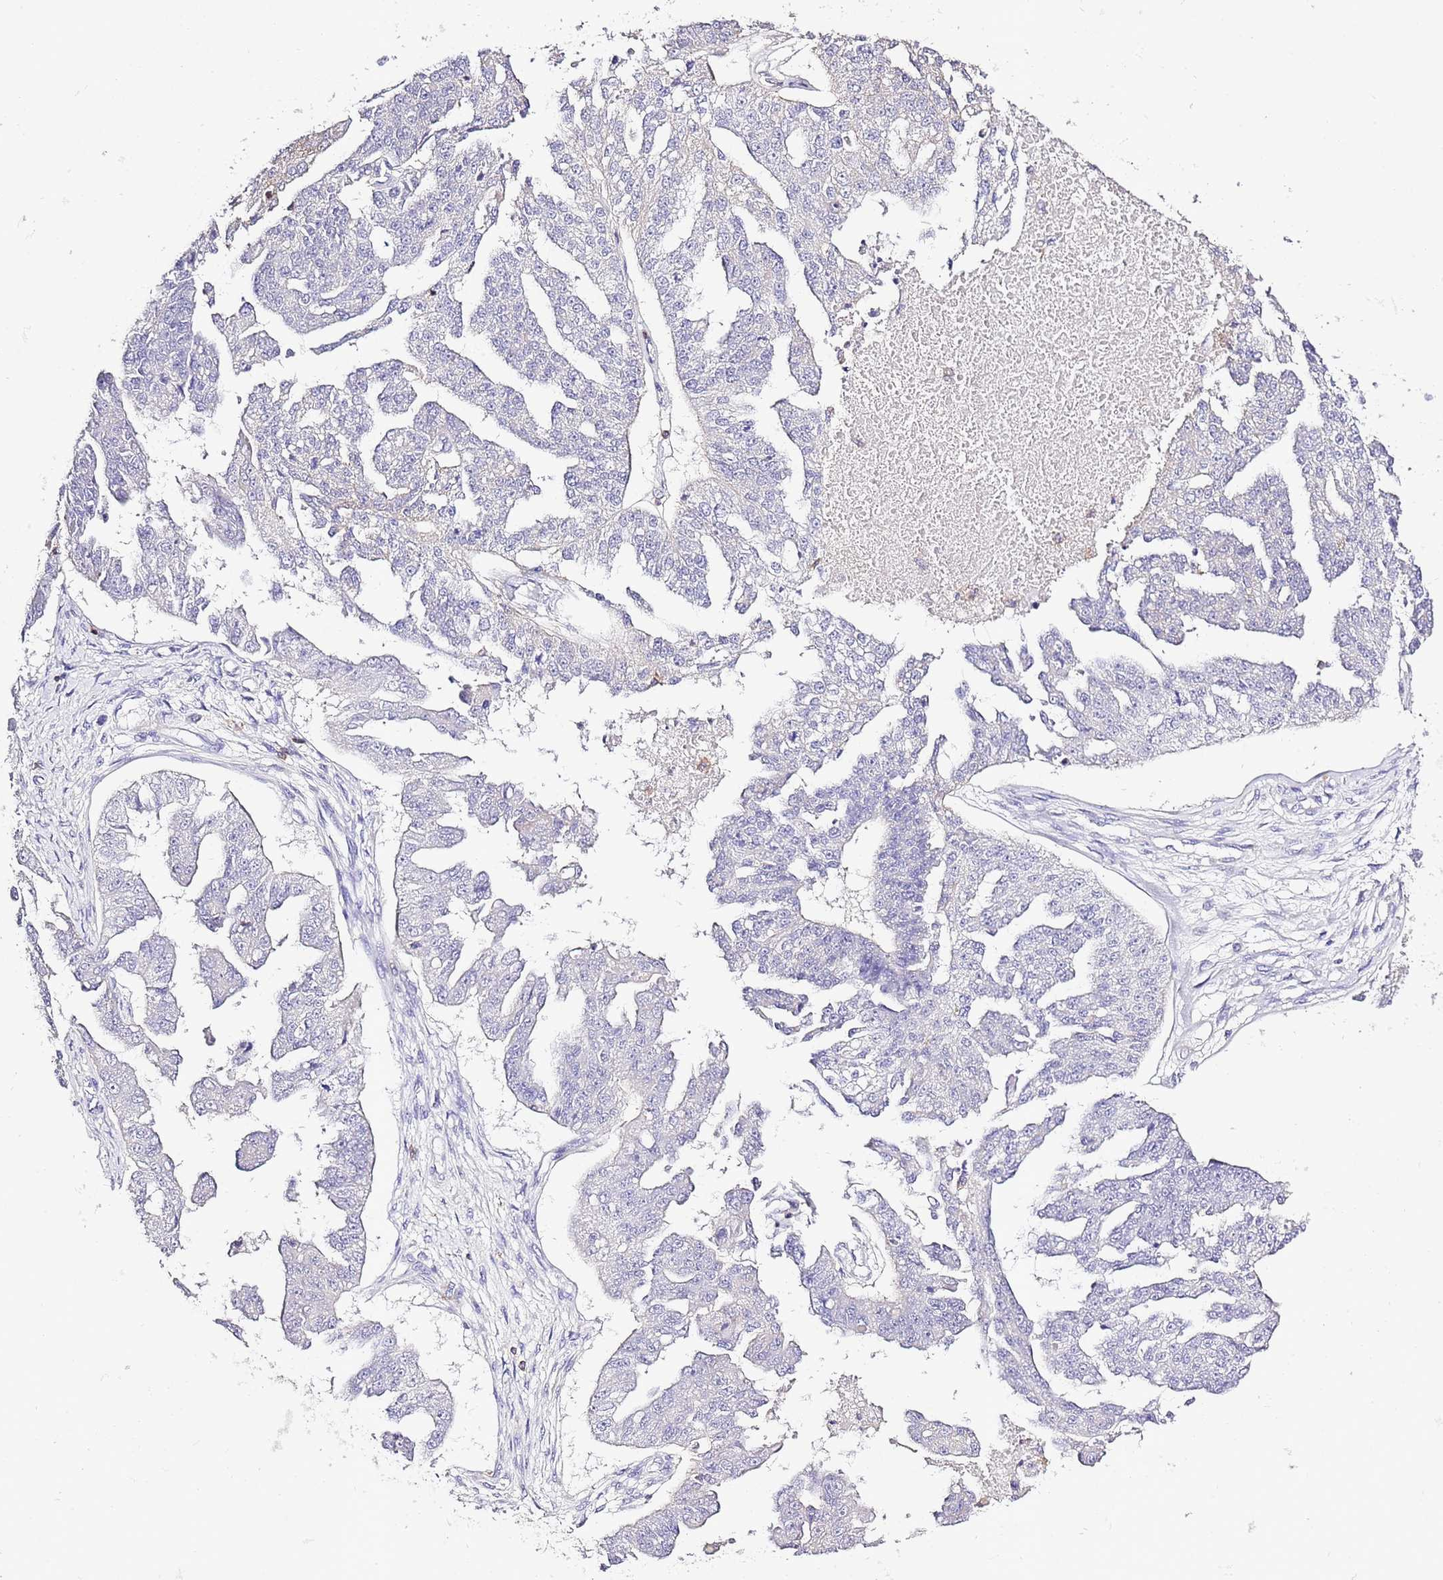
{"staining": {"intensity": "negative", "quantity": "none", "location": "none"}, "tissue": "ovarian cancer", "cell_type": "Tumor cells", "image_type": "cancer", "snomed": [{"axis": "morphology", "description": "Cystadenocarcinoma, serous, NOS"}, {"axis": "topography", "description": "Ovary"}], "caption": "High magnification brightfield microscopy of ovarian cancer (serous cystadenocarcinoma) stained with DAB (3,3'-diaminobenzidine) (brown) and counterstained with hematoxylin (blue): tumor cells show no significant positivity.", "gene": "EFHD1", "patient": {"sex": "female", "age": 58}}